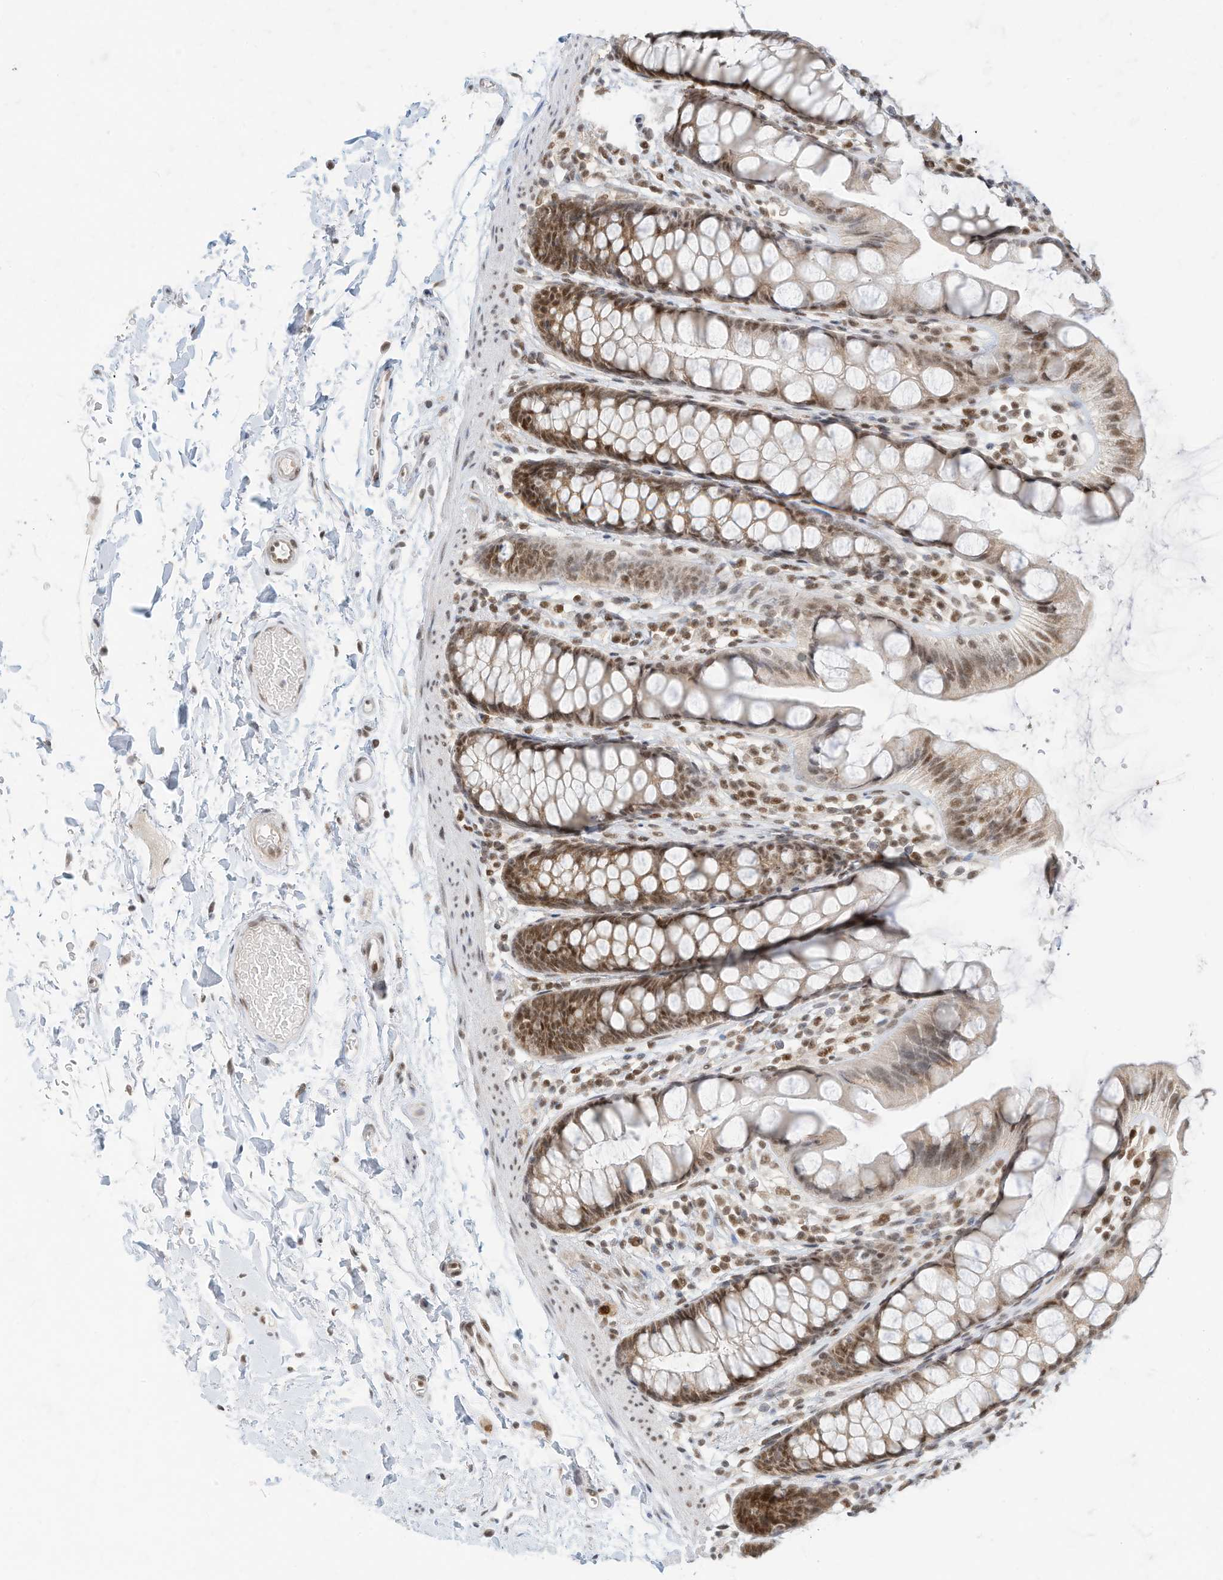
{"staining": {"intensity": "moderate", "quantity": "25%-75%", "location": "cytoplasmic/membranous,nuclear"}, "tissue": "rectum", "cell_type": "Glandular cells", "image_type": "normal", "snomed": [{"axis": "morphology", "description": "Normal tissue, NOS"}, {"axis": "topography", "description": "Rectum"}], "caption": "High-magnification brightfield microscopy of unremarkable rectum stained with DAB (brown) and counterstained with hematoxylin (blue). glandular cells exhibit moderate cytoplasmic/membranous,nuclear staining is identified in approximately25%-75% of cells.", "gene": "OGT", "patient": {"sex": "female", "age": 65}}